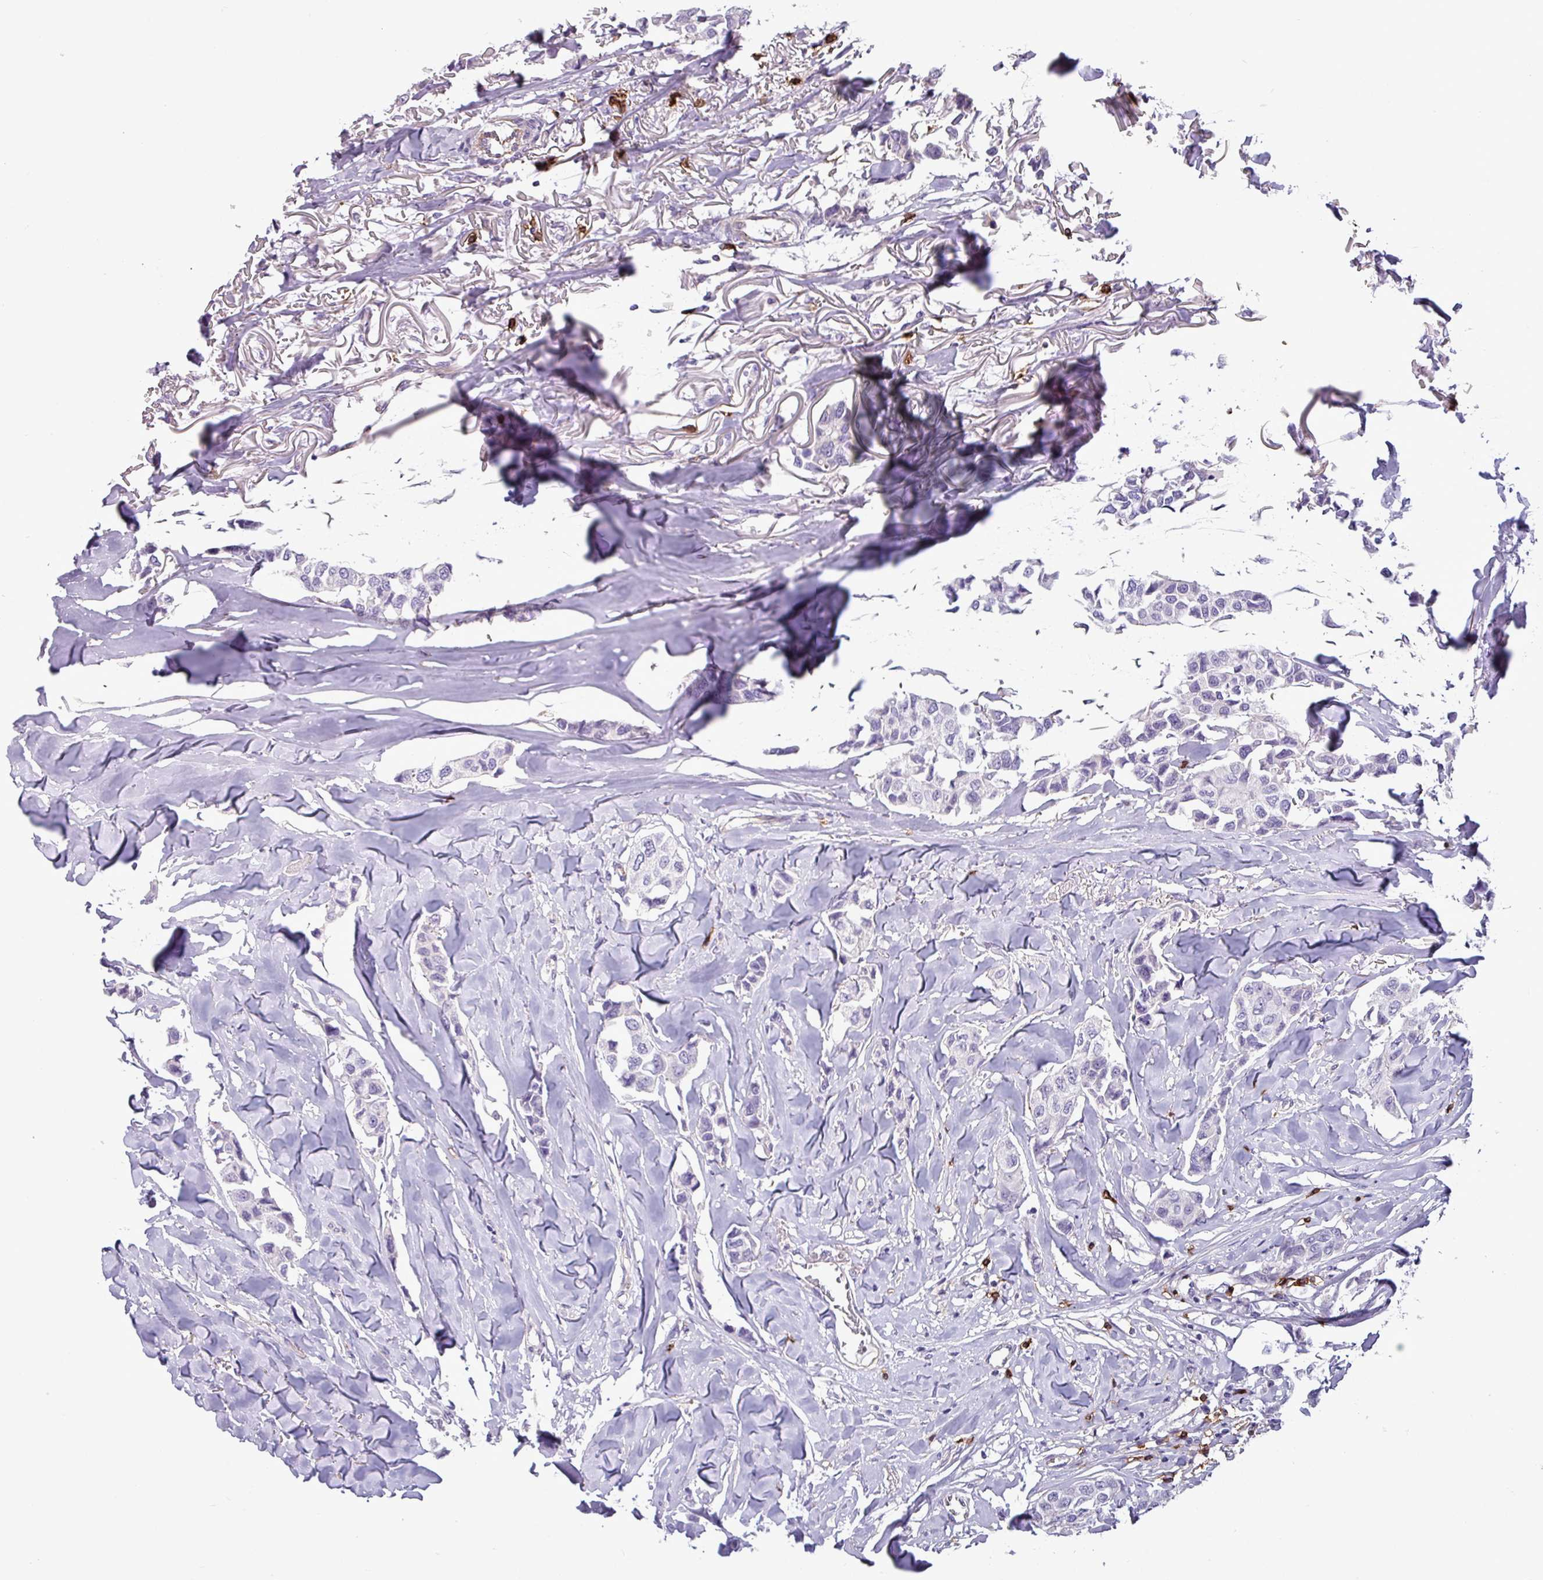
{"staining": {"intensity": "negative", "quantity": "none", "location": "none"}, "tissue": "breast cancer", "cell_type": "Tumor cells", "image_type": "cancer", "snomed": [{"axis": "morphology", "description": "Duct carcinoma"}, {"axis": "topography", "description": "Breast"}], "caption": "Breast cancer was stained to show a protein in brown. There is no significant positivity in tumor cells.", "gene": "CD8A", "patient": {"sex": "female", "age": 80}}